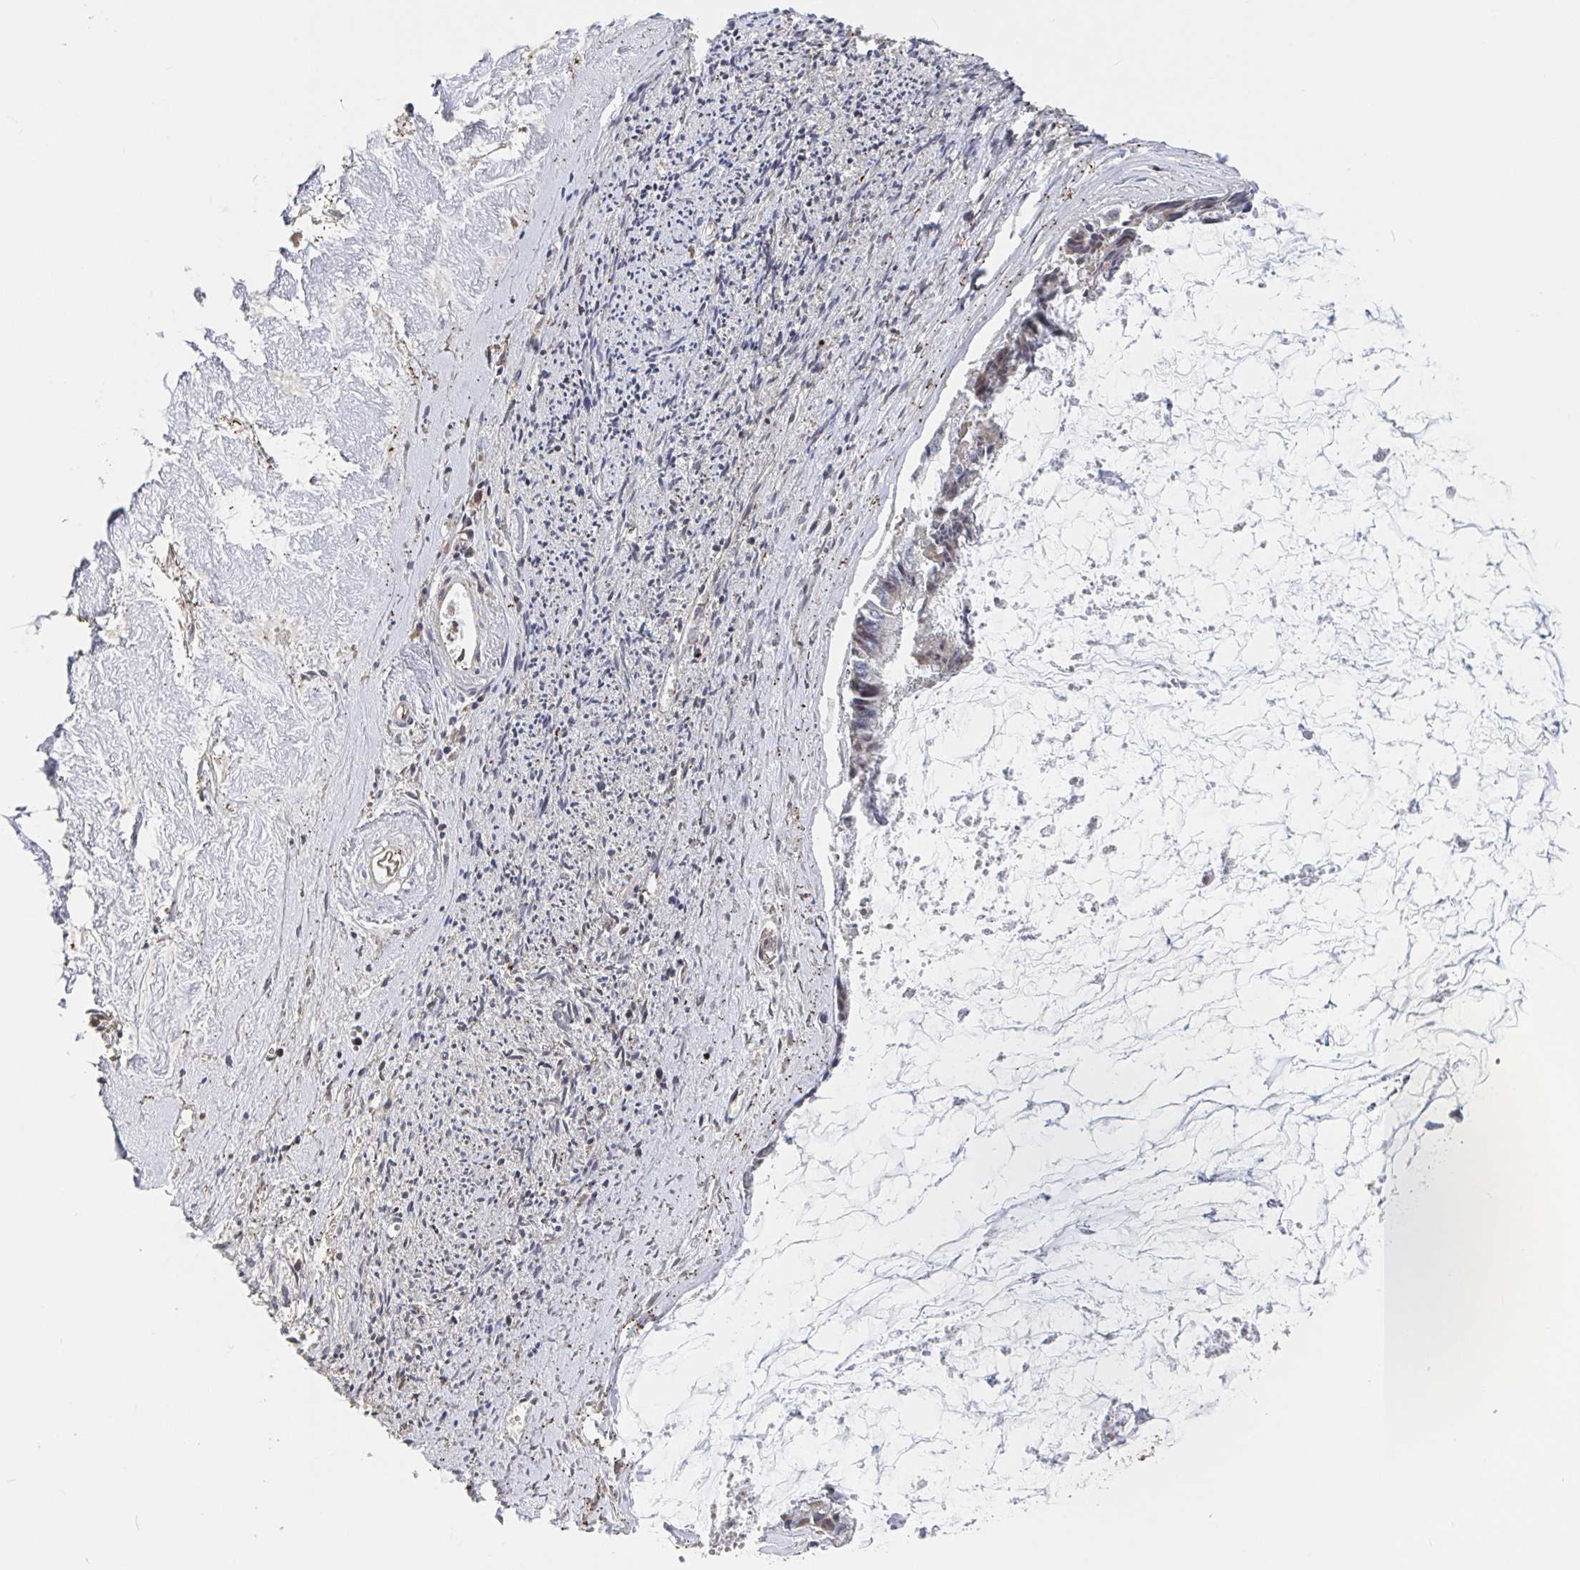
{"staining": {"intensity": "negative", "quantity": "none", "location": "none"}, "tissue": "ovarian cancer", "cell_type": "Tumor cells", "image_type": "cancer", "snomed": [{"axis": "morphology", "description": "Cystadenocarcinoma, mucinous, NOS"}, {"axis": "topography", "description": "Ovary"}], "caption": "The photomicrograph shows no staining of tumor cells in ovarian cancer.", "gene": "DHRS12", "patient": {"sex": "female", "age": 90}}